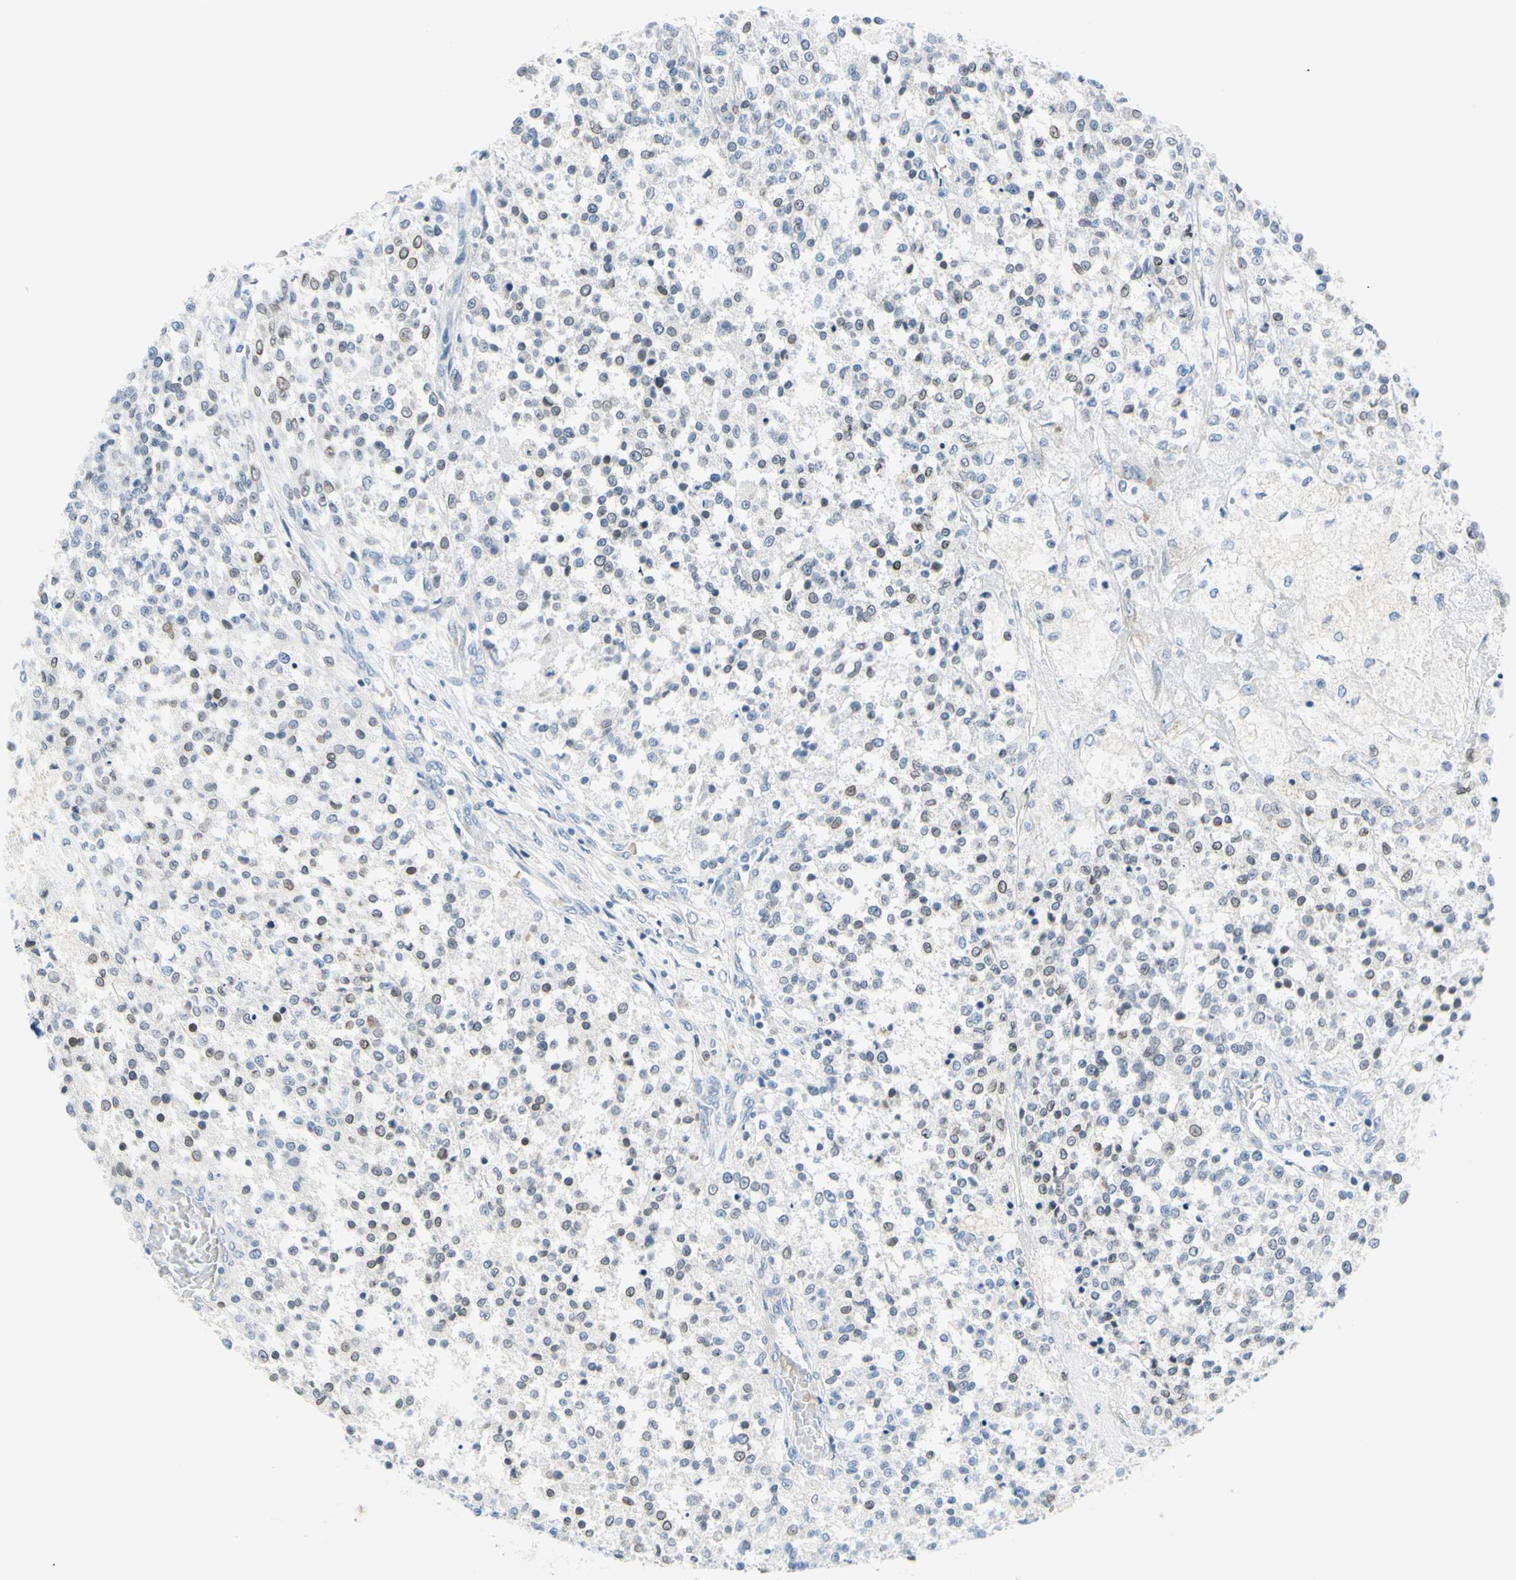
{"staining": {"intensity": "weak", "quantity": "25%-75%", "location": "cytoplasmic/membranous,nuclear"}, "tissue": "testis cancer", "cell_type": "Tumor cells", "image_type": "cancer", "snomed": [{"axis": "morphology", "description": "Seminoma, NOS"}, {"axis": "topography", "description": "Testis"}], "caption": "There is low levels of weak cytoplasmic/membranous and nuclear expression in tumor cells of testis seminoma, as demonstrated by immunohistochemical staining (brown color).", "gene": "FCER2", "patient": {"sex": "male", "age": 59}}